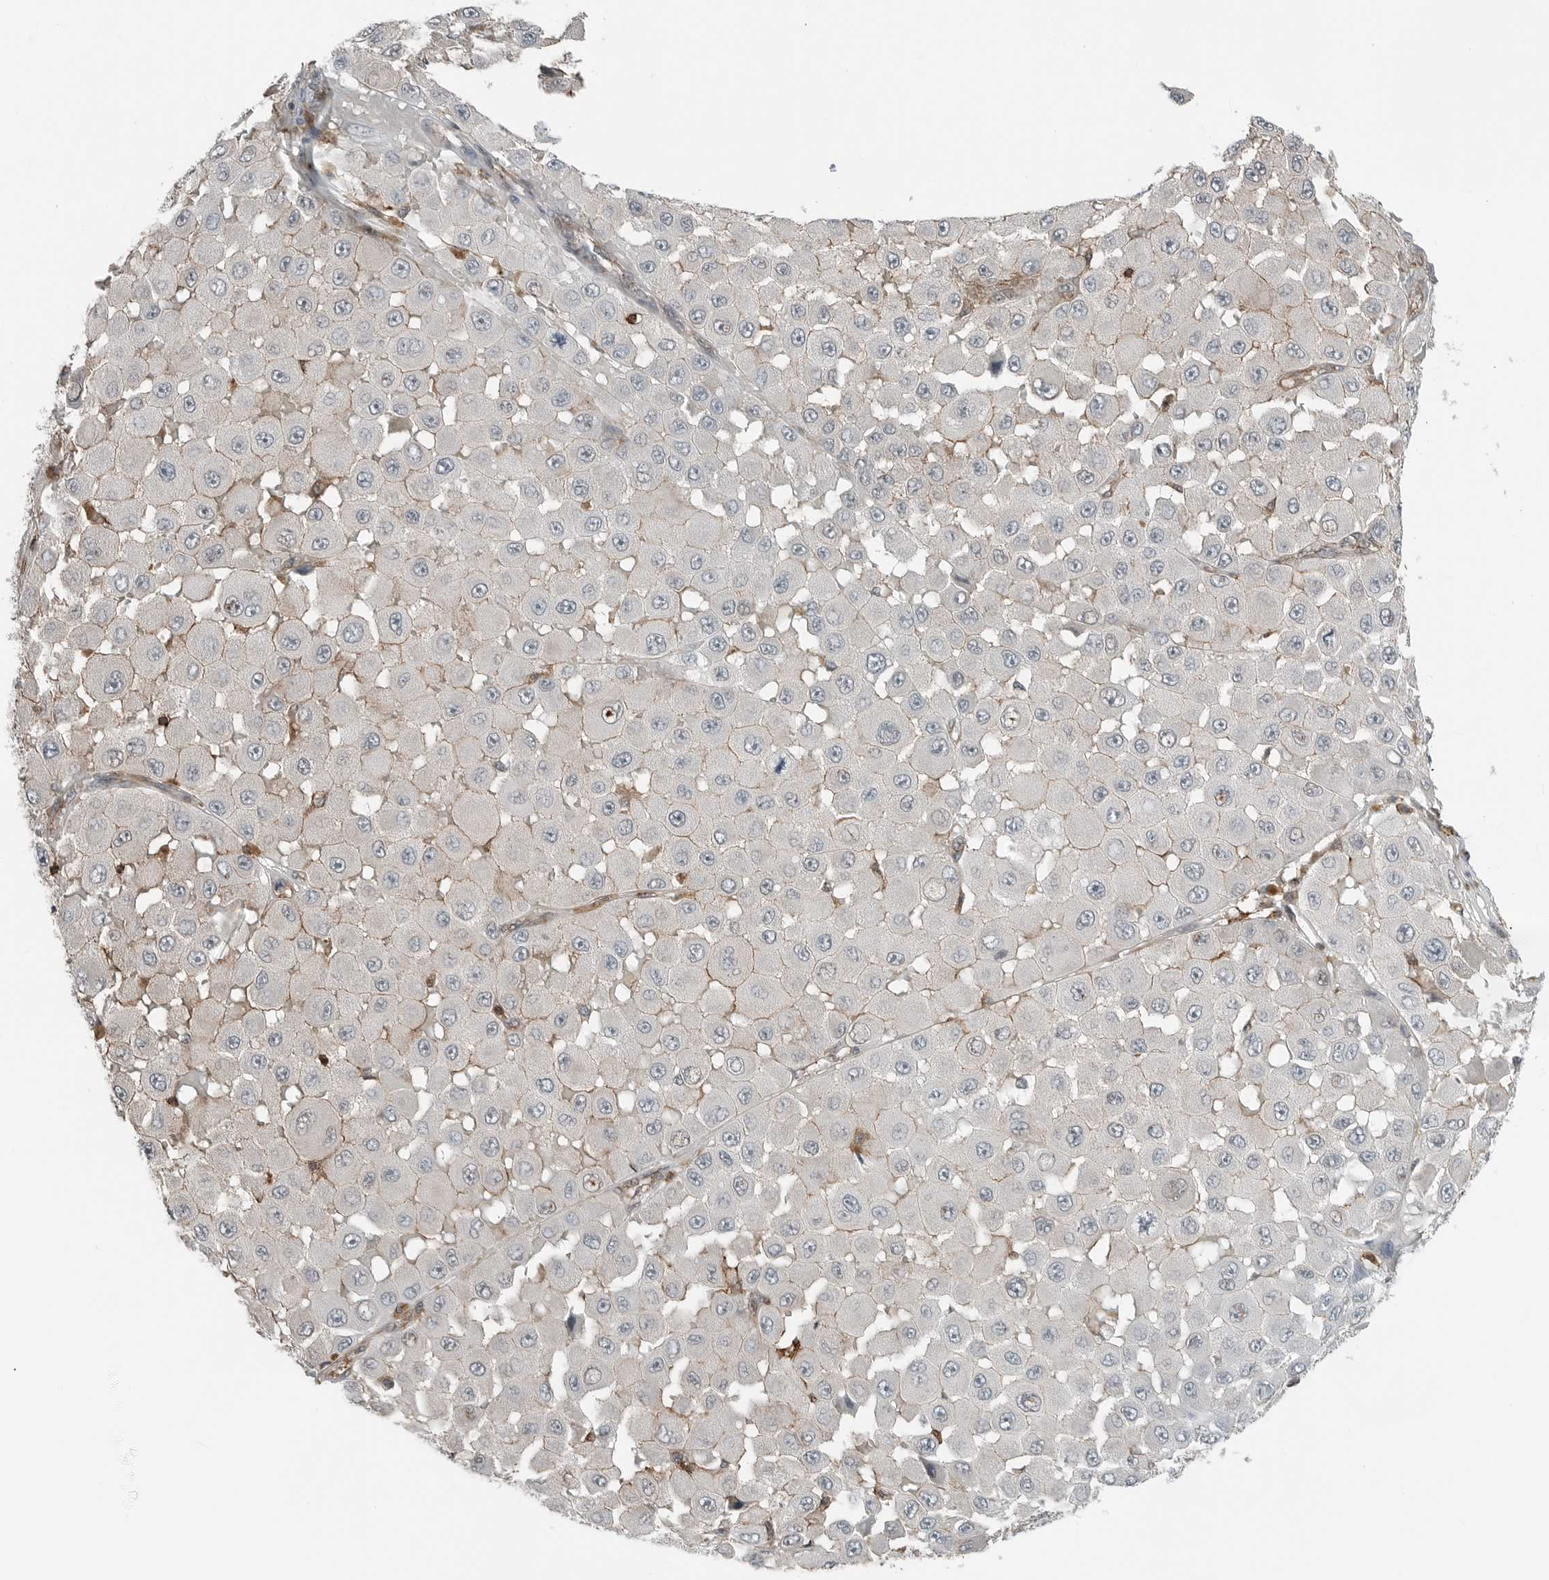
{"staining": {"intensity": "negative", "quantity": "none", "location": "none"}, "tissue": "melanoma", "cell_type": "Tumor cells", "image_type": "cancer", "snomed": [{"axis": "morphology", "description": "Malignant melanoma, NOS"}, {"axis": "topography", "description": "Skin"}], "caption": "IHC histopathology image of human malignant melanoma stained for a protein (brown), which reveals no expression in tumor cells.", "gene": "LEFTY2", "patient": {"sex": "female", "age": 81}}